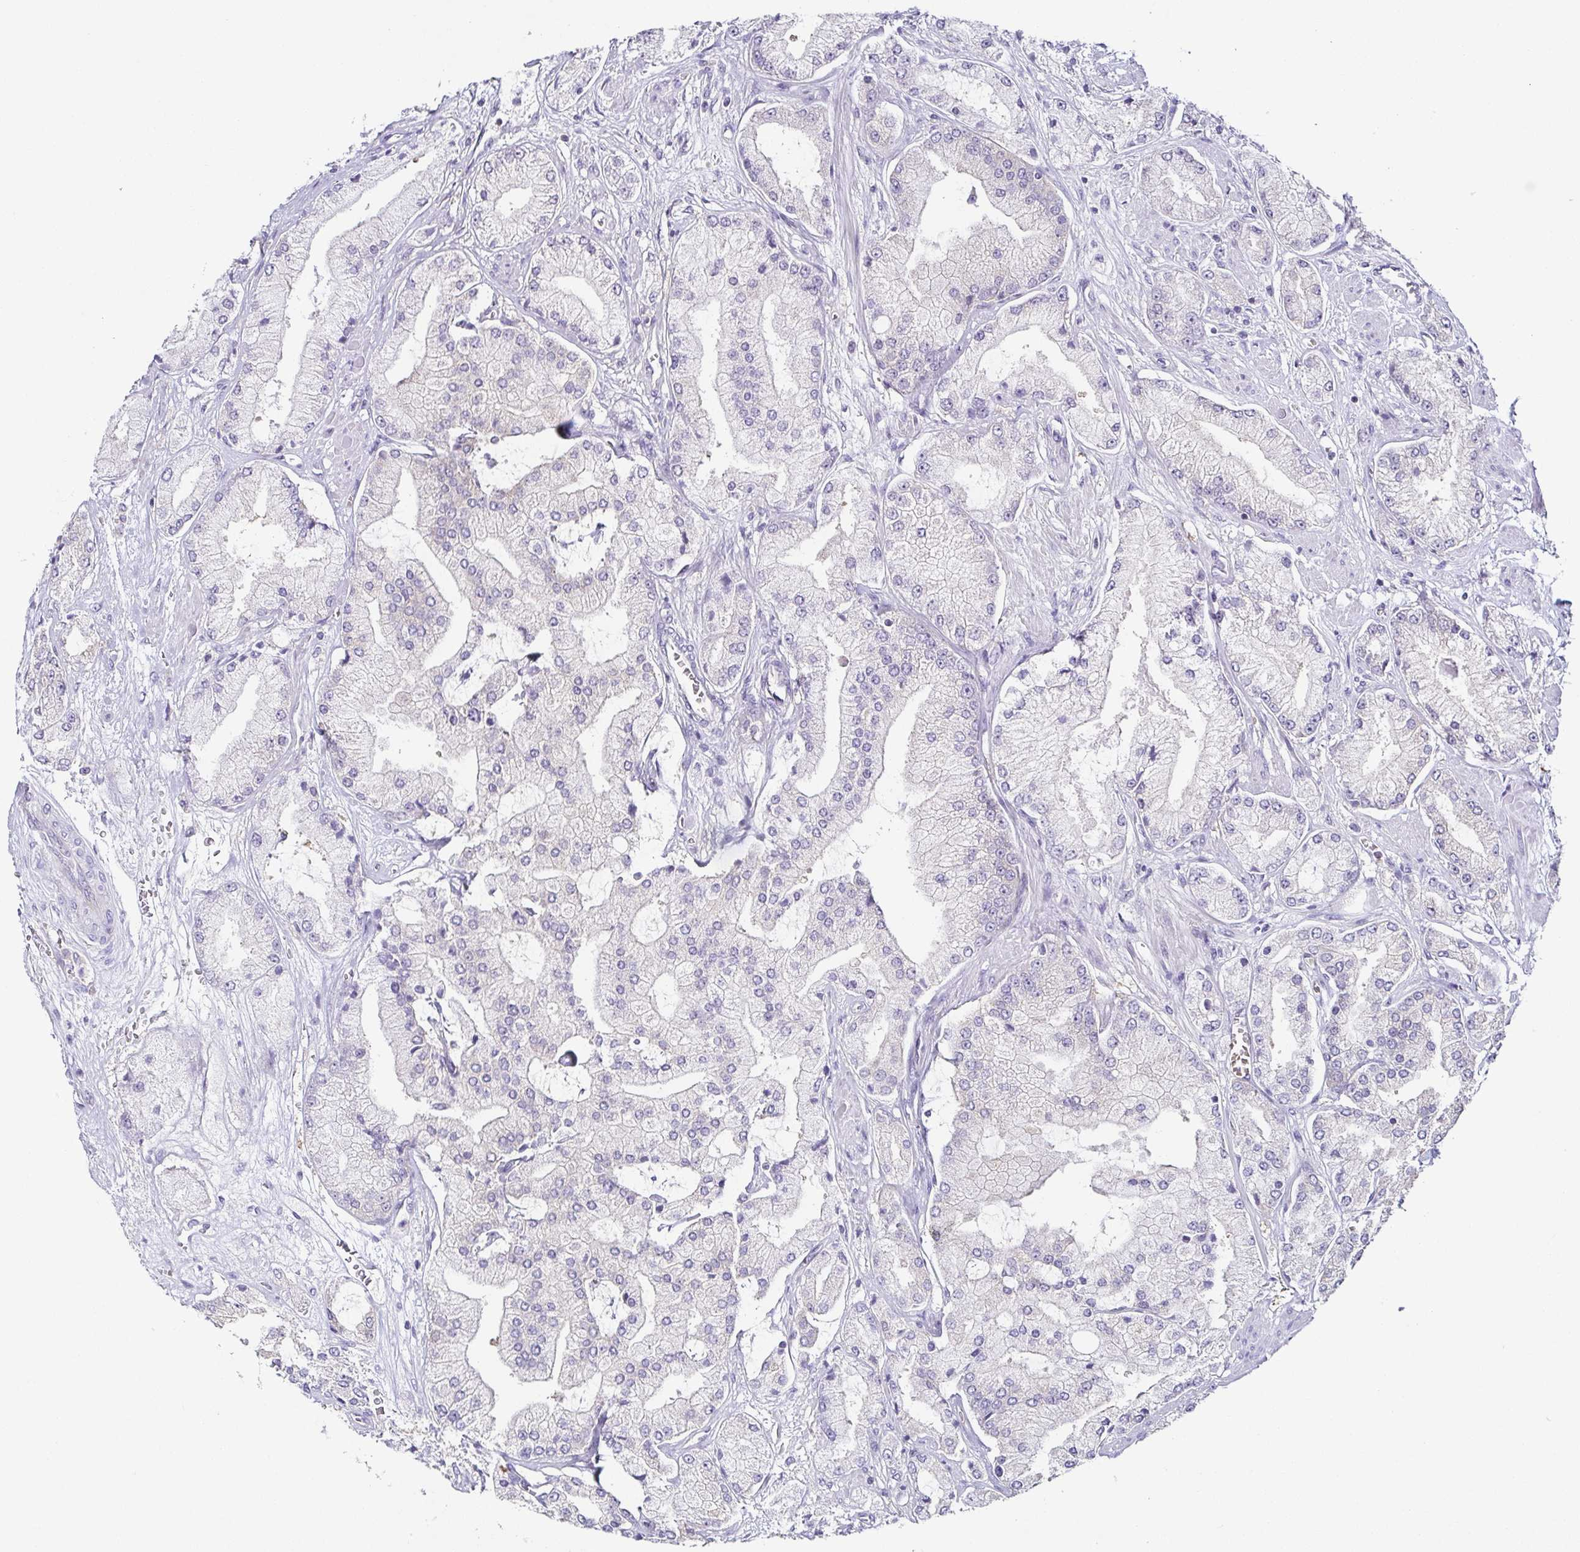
{"staining": {"intensity": "negative", "quantity": "none", "location": "none"}, "tissue": "prostate cancer", "cell_type": "Tumor cells", "image_type": "cancer", "snomed": [{"axis": "morphology", "description": "Adenocarcinoma, High grade"}, {"axis": "topography", "description": "Prostate"}], "caption": "Immunohistochemistry (IHC) of human high-grade adenocarcinoma (prostate) exhibits no staining in tumor cells. (DAB (3,3'-diaminobenzidine) immunohistochemistry, high magnification).", "gene": "FAM162B", "patient": {"sex": "male", "age": 68}}